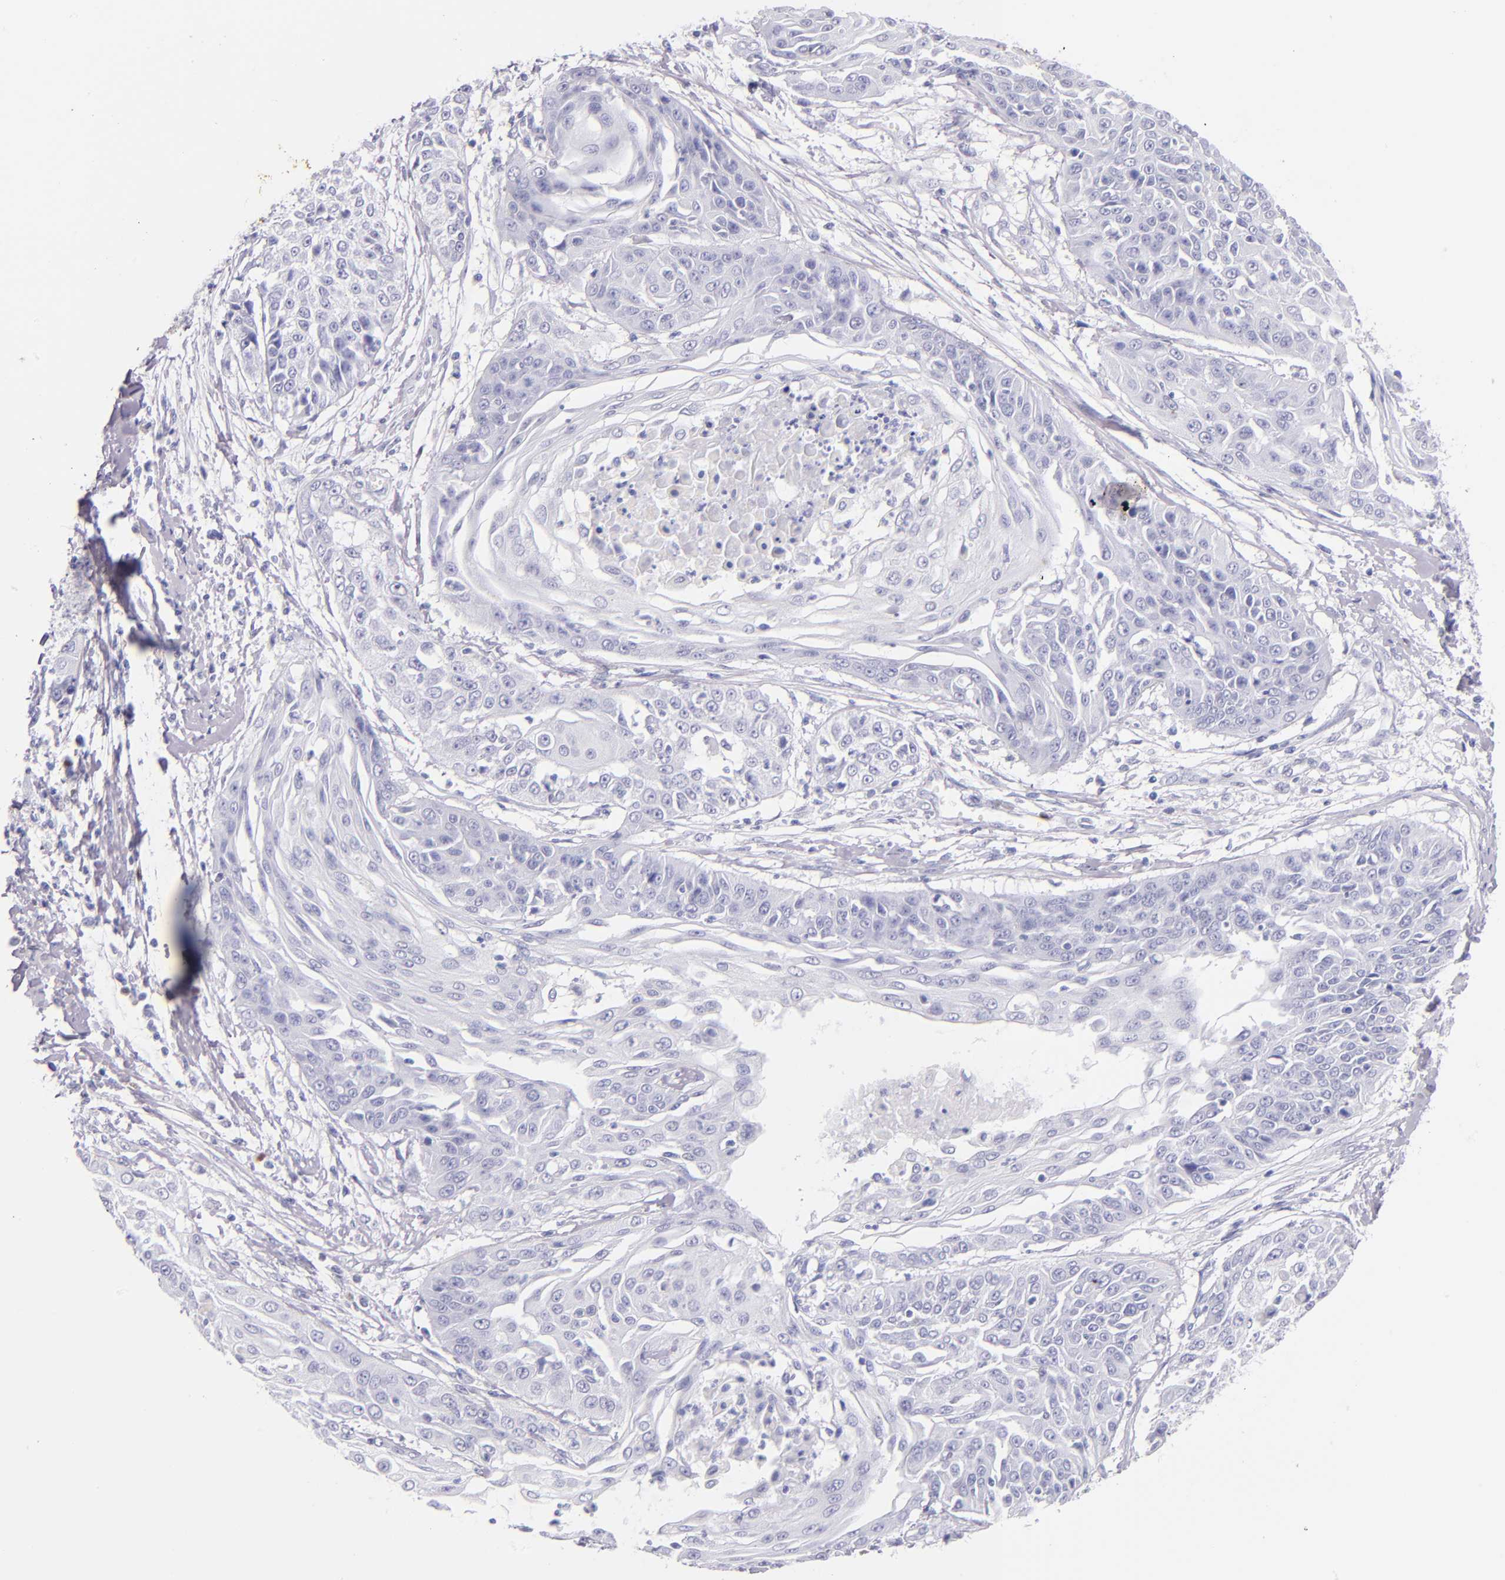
{"staining": {"intensity": "negative", "quantity": "none", "location": "none"}, "tissue": "cervical cancer", "cell_type": "Tumor cells", "image_type": "cancer", "snomed": [{"axis": "morphology", "description": "Squamous cell carcinoma, NOS"}, {"axis": "topography", "description": "Cervix"}], "caption": "DAB immunohistochemical staining of human squamous cell carcinoma (cervical) displays no significant positivity in tumor cells.", "gene": "IRF4", "patient": {"sex": "female", "age": 64}}